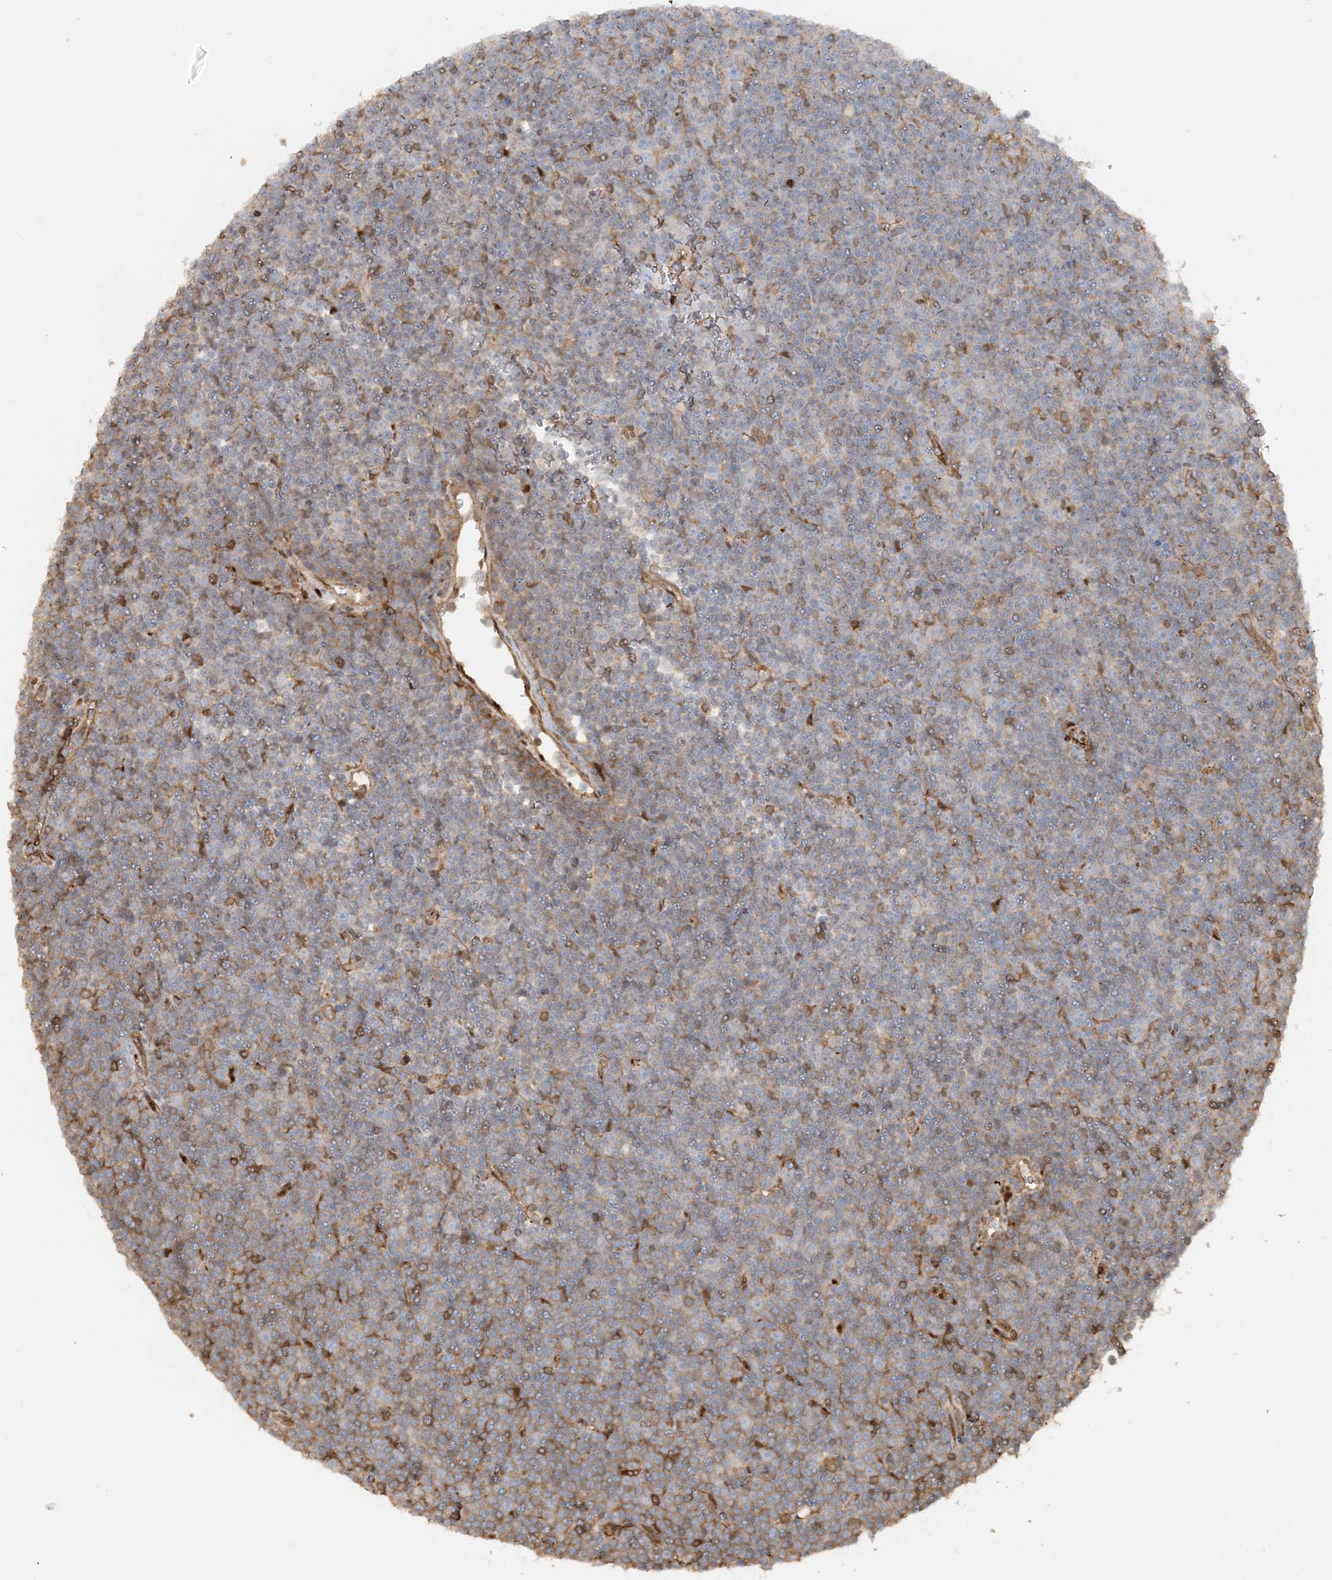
{"staining": {"intensity": "negative", "quantity": "none", "location": "none"}, "tissue": "lymphoma", "cell_type": "Tumor cells", "image_type": "cancer", "snomed": [{"axis": "morphology", "description": "Malignant lymphoma, non-Hodgkin's type, Low grade"}, {"axis": "topography", "description": "Lymph node"}], "caption": "Tumor cells are negative for protein expression in human lymphoma.", "gene": "DSTN", "patient": {"sex": "female", "age": 67}}